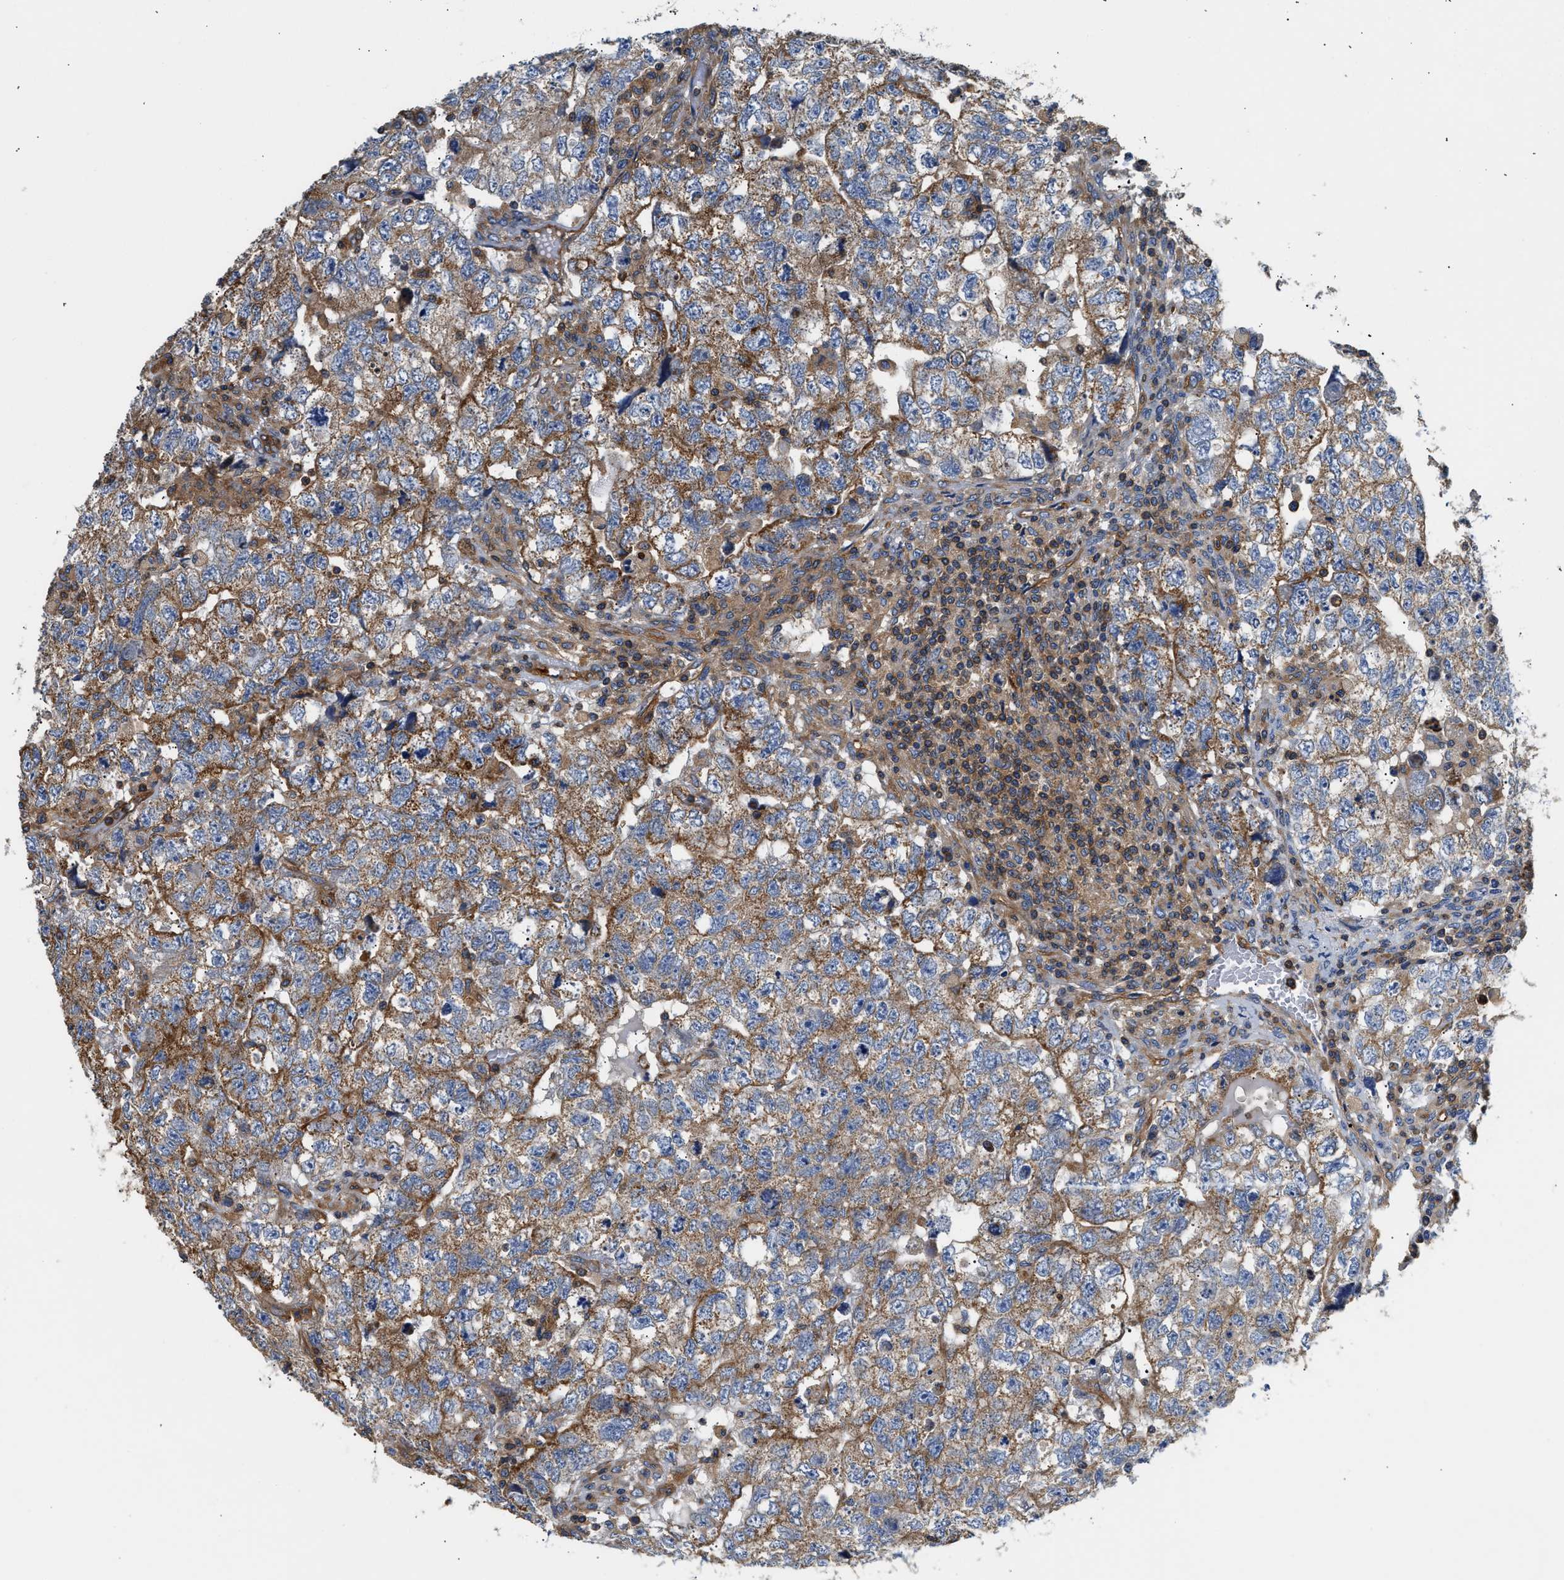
{"staining": {"intensity": "moderate", "quantity": ">75%", "location": "cytoplasmic/membranous"}, "tissue": "testis cancer", "cell_type": "Tumor cells", "image_type": "cancer", "snomed": [{"axis": "morphology", "description": "Carcinoma, Embryonal, NOS"}, {"axis": "topography", "description": "Testis"}], "caption": "A medium amount of moderate cytoplasmic/membranous positivity is present in approximately >75% of tumor cells in testis embryonal carcinoma tissue.", "gene": "SAMD9L", "patient": {"sex": "male", "age": 36}}